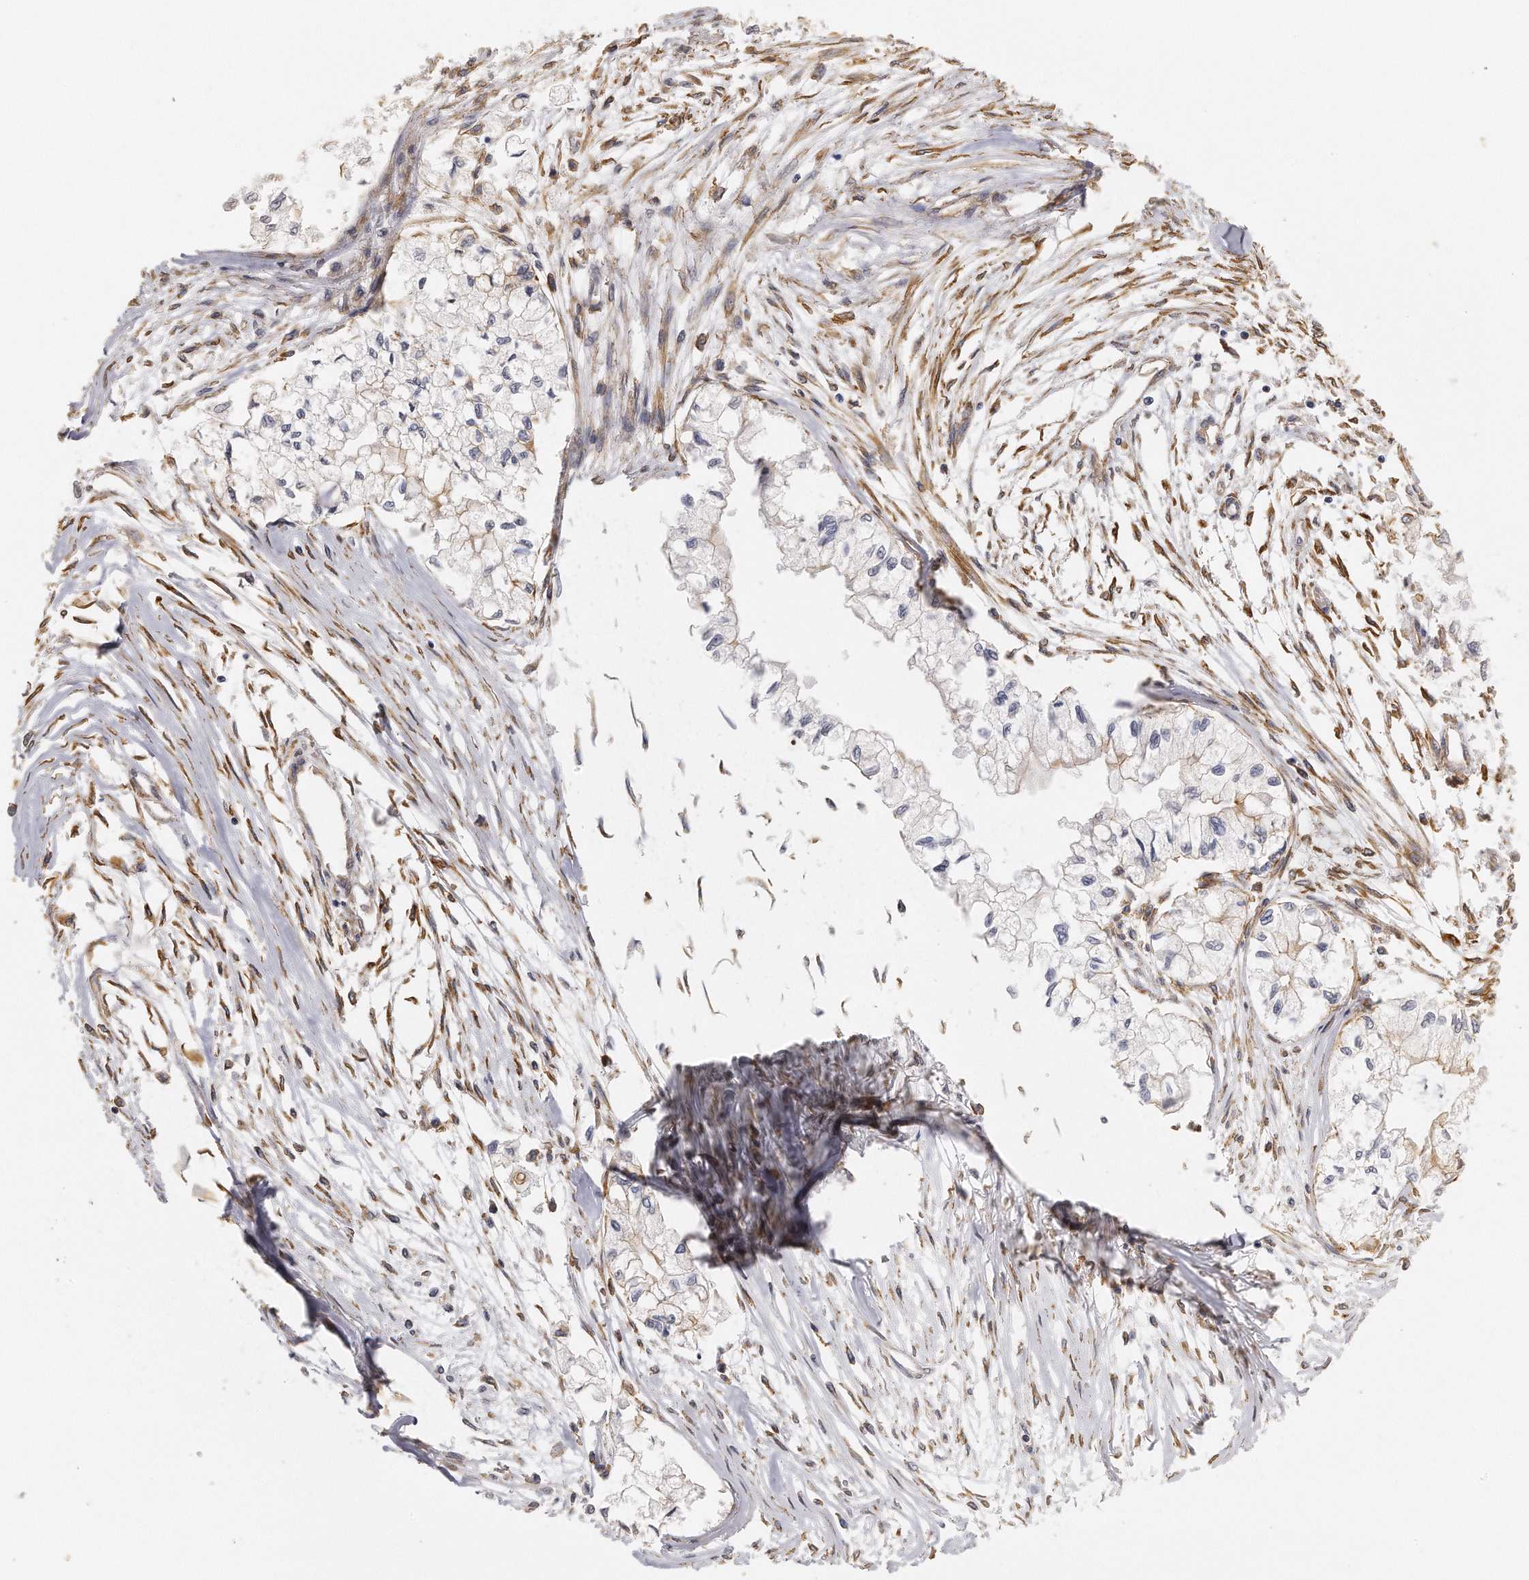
{"staining": {"intensity": "moderate", "quantity": "25%-75%", "location": "cytoplasmic/membranous"}, "tissue": "pancreatic cancer", "cell_type": "Tumor cells", "image_type": "cancer", "snomed": [{"axis": "morphology", "description": "Adenocarcinoma, NOS"}, {"axis": "topography", "description": "Pancreas"}], "caption": "Tumor cells show medium levels of moderate cytoplasmic/membranous expression in approximately 25%-75% of cells in adenocarcinoma (pancreatic).", "gene": "CHST7", "patient": {"sex": "male", "age": 79}}